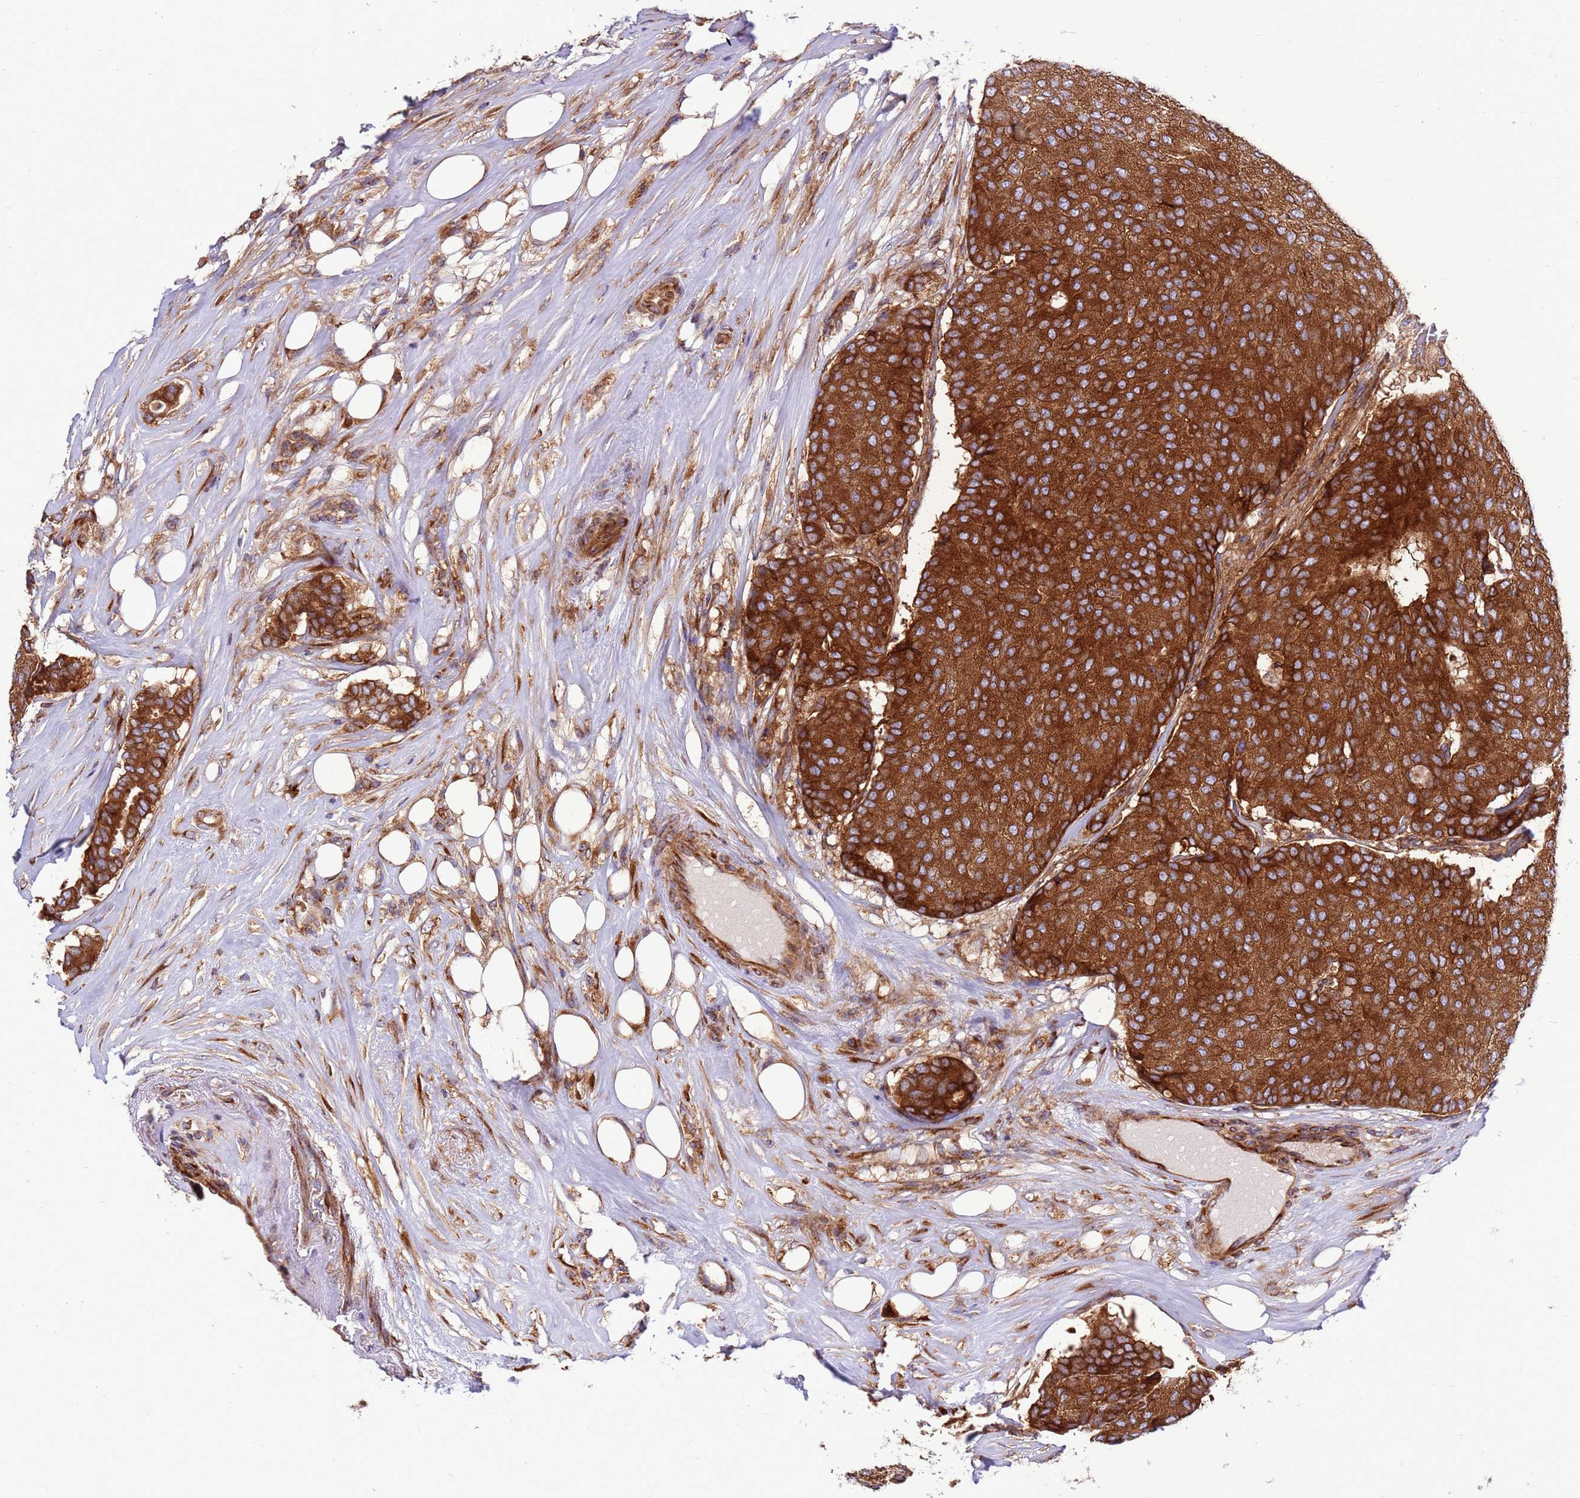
{"staining": {"intensity": "strong", "quantity": ">75%", "location": "cytoplasmic/membranous"}, "tissue": "breast cancer", "cell_type": "Tumor cells", "image_type": "cancer", "snomed": [{"axis": "morphology", "description": "Duct carcinoma"}, {"axis": "topography", "description": "Breast"}], "caption": "Strong cytoplasmic/membranous protein expression is present in approximately >75% of tumor cells in breast cancer (infiltrating ductal carcinoma). (IHC, brightfield microscopy, high magnification).", "gene": "ZC3HAV1", "patient": {"sex": "female", "age": 75}}